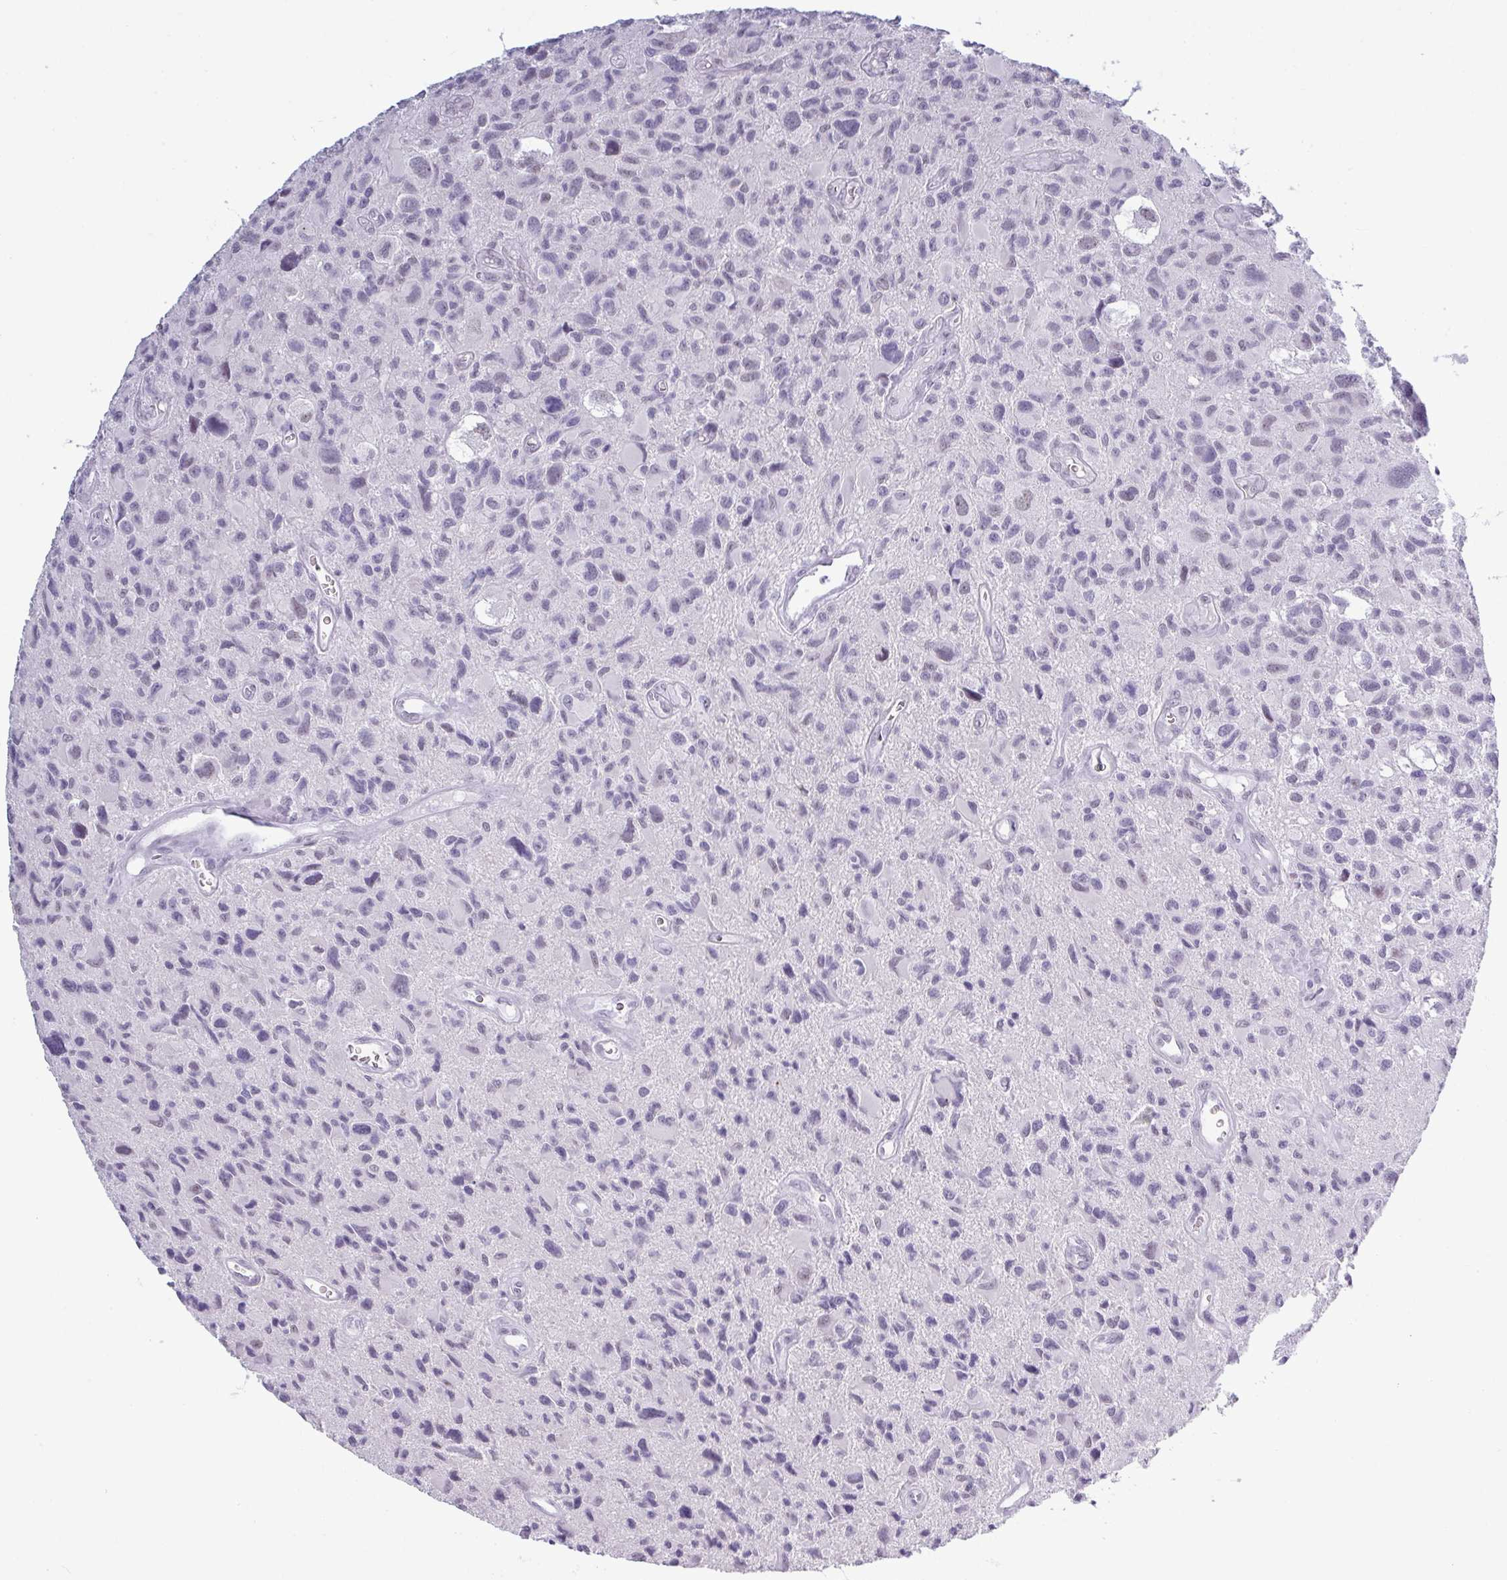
{"staining": {"intensity": "negative", "quantity": "none", "location": "none"}, "tissue": "glioma", "cell_type": "Tumor cells", "image_type": "cancer", "snomed": [{"axis": "morphology", "description": "Glioma, malignant, High grade"}, {"axis": "topography", "description": "Brain"}], "caption": "Glioma was stained to show a protein in brown. There is no significant staining in tumor cells.", "gene": "SRGAP1", "patient": {"sex": "male", "age": 76}}